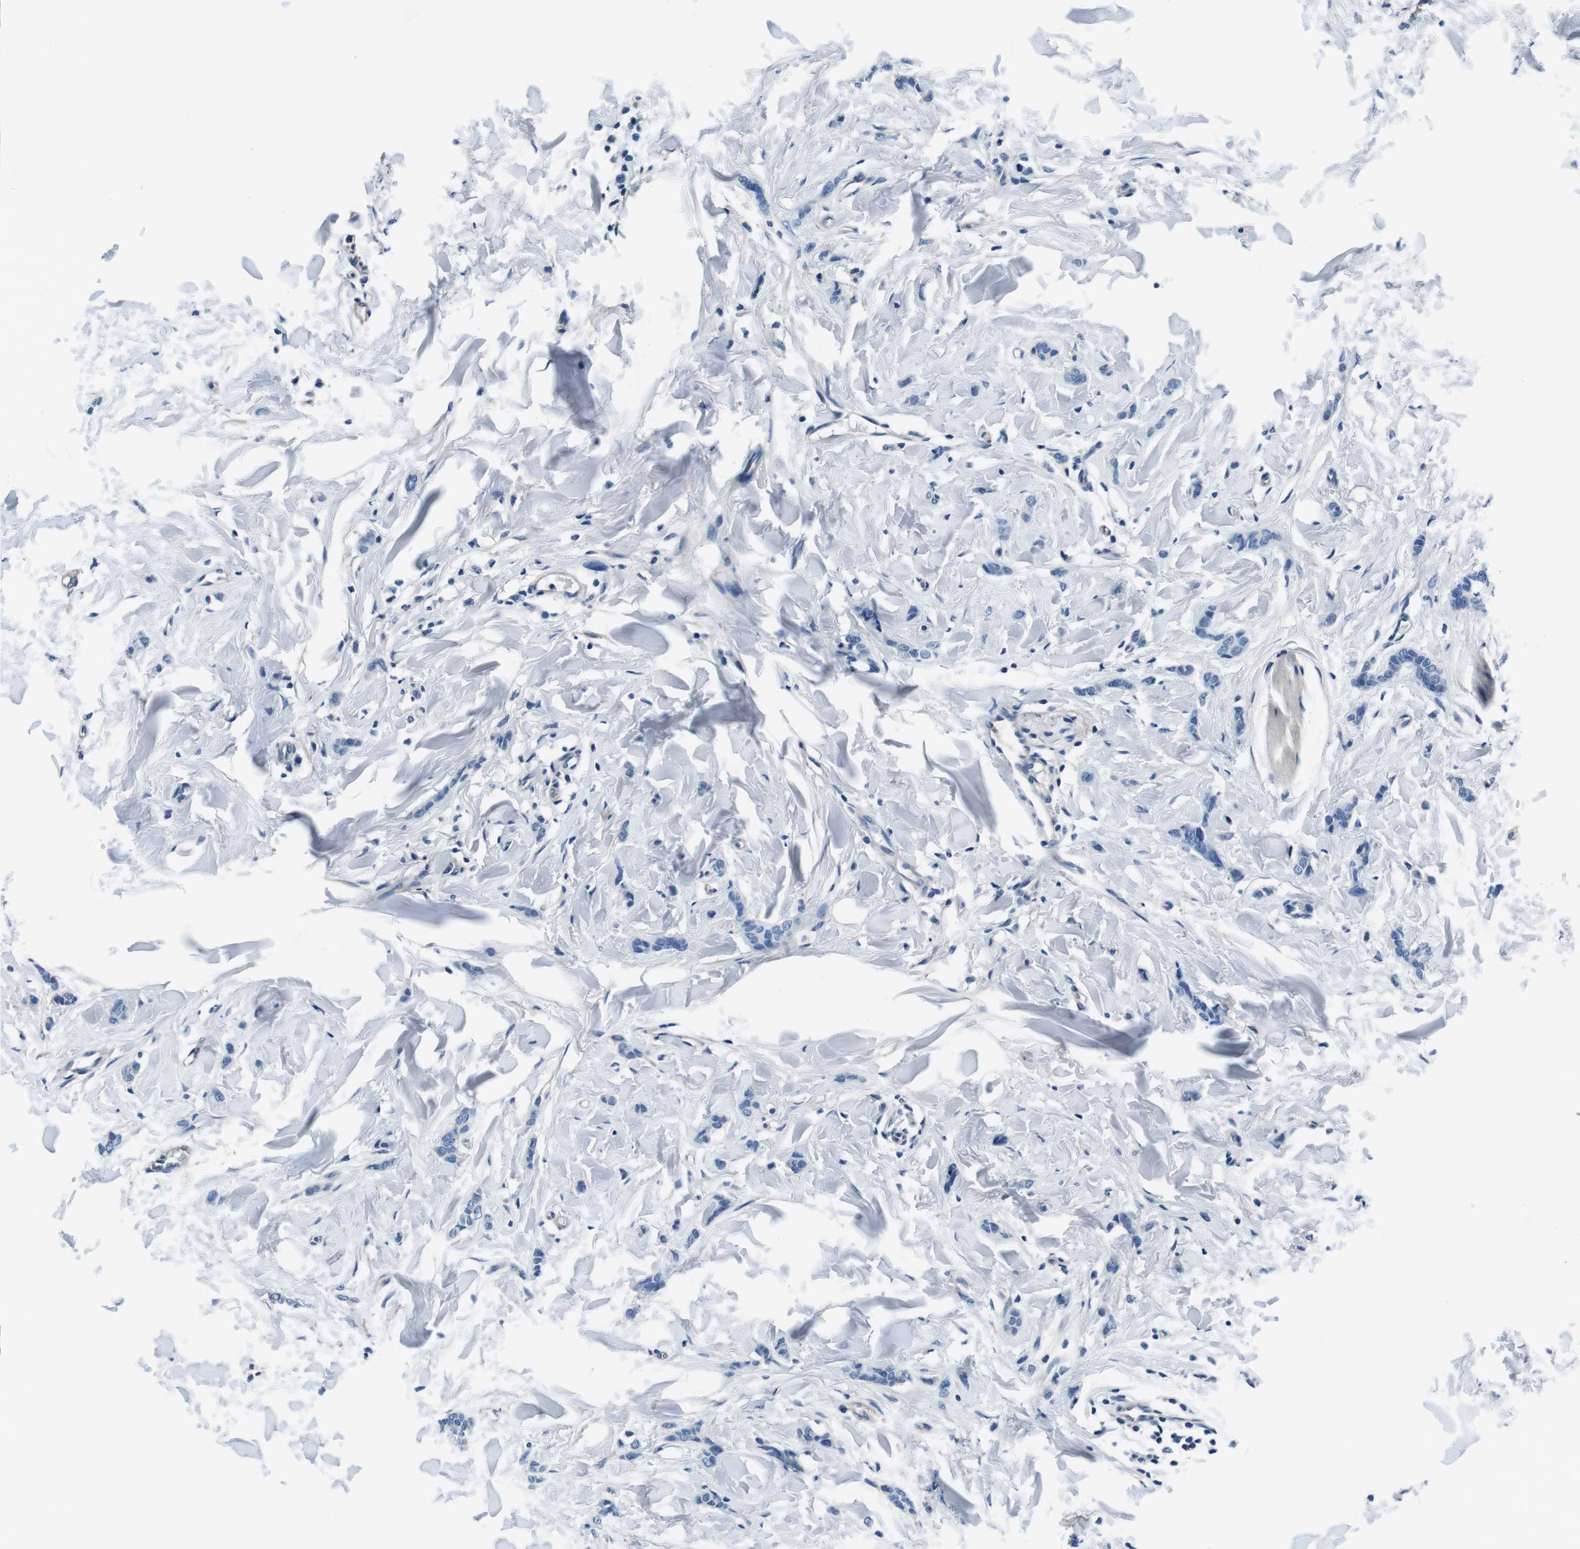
{"staining": {"intensity": "negative", "quantity": "none", "location": "none"}, "tissue": "breast cancer", "cell_type": "Tumor cells", "image_type": "cancer", "snomed": [{"axis": "morphology", "description": "Lobular carcinoma"}, {"axis": "topography", "description": "Skin"}, {"axis": "topography", "description": "Breast"}], "caption": "There is no significant expression in tumor cells of breast cancer (lobular carcinoma).", "gene": "CASQ1", "patient": {"sex": "female", "age": 46}}